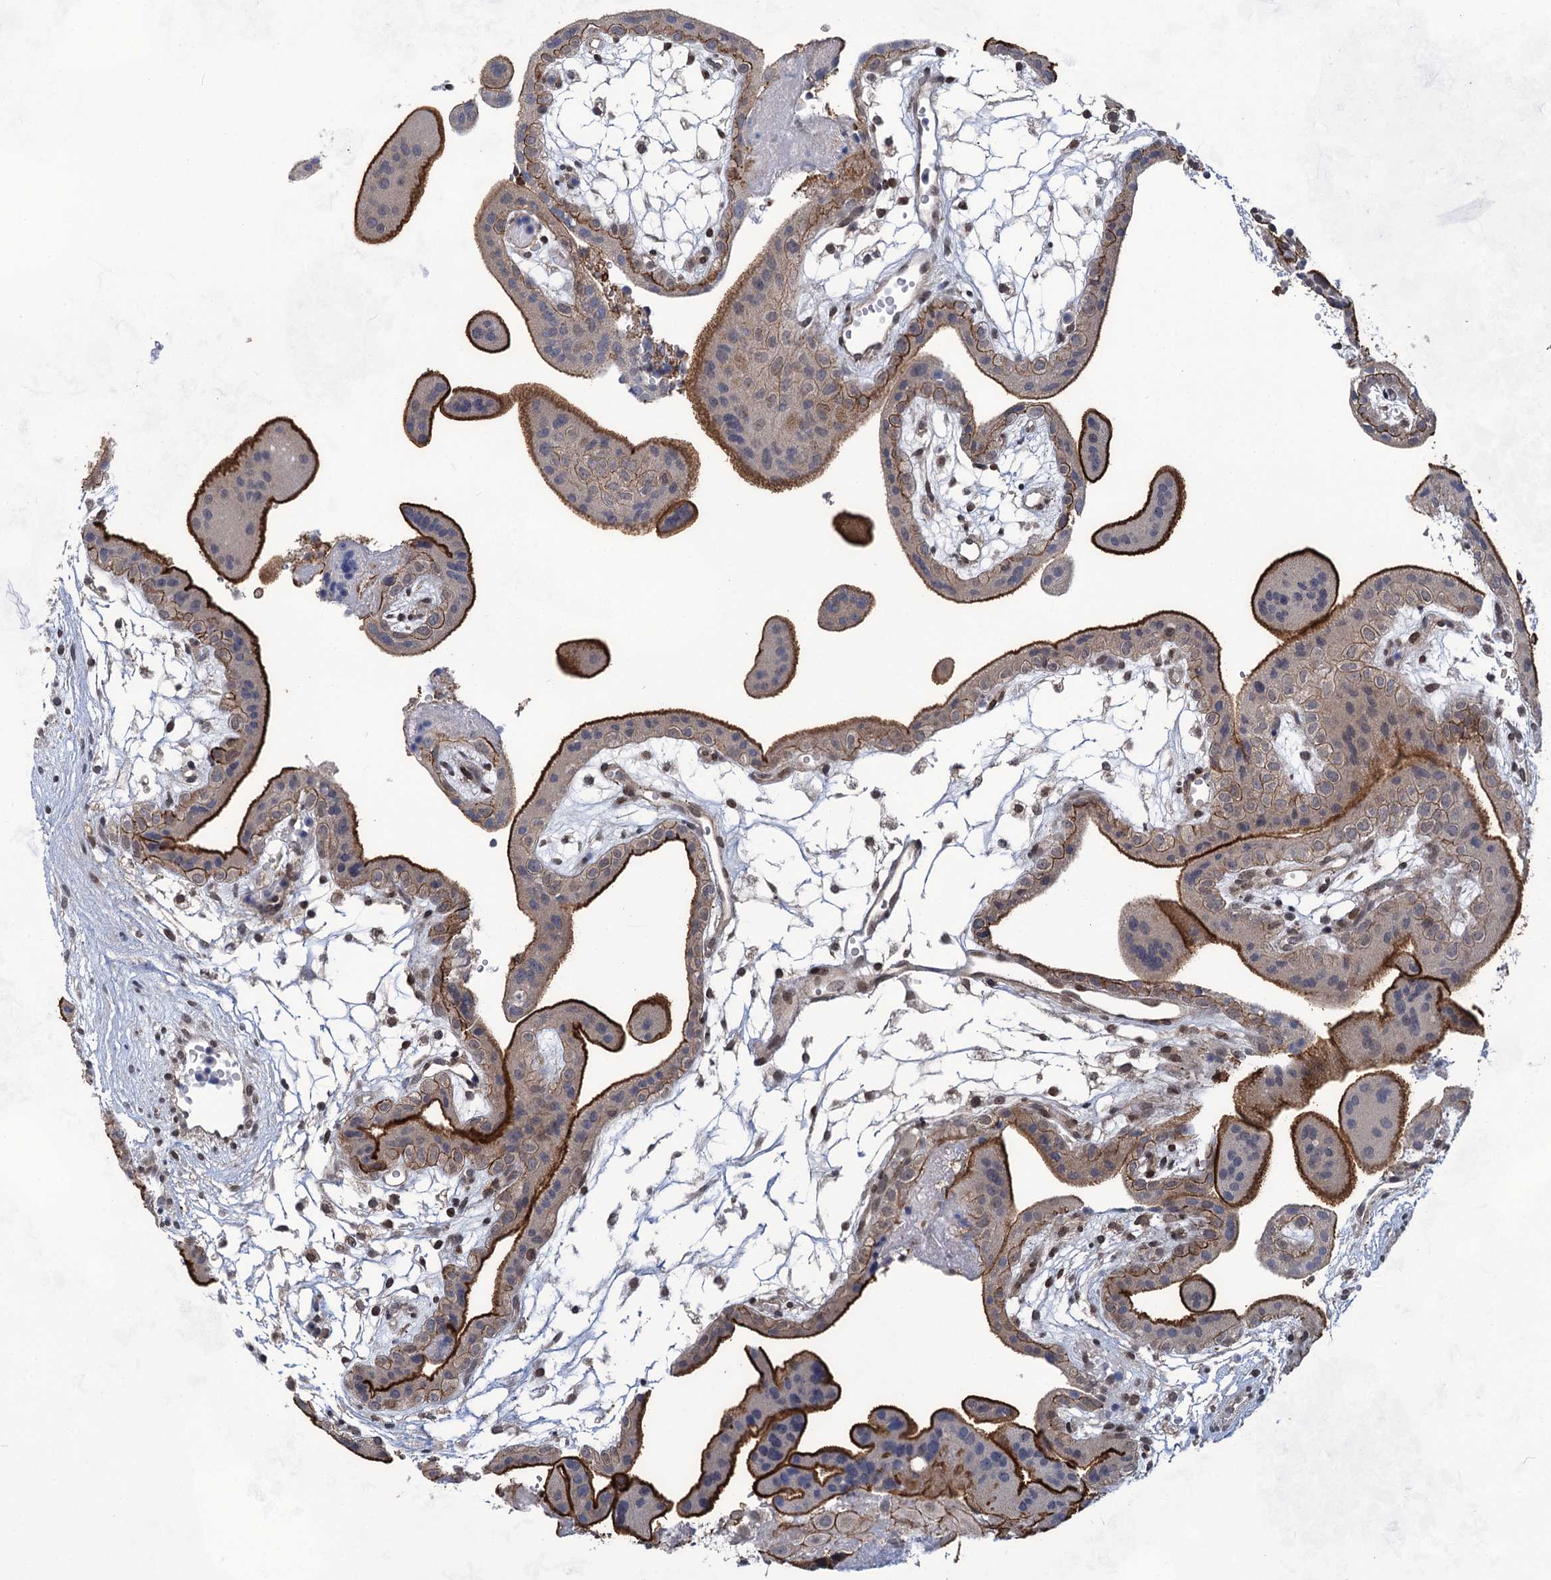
{"staining": {"intensity": "strong", "quantity": "25%-75%", "location": "cytoplasmic/membranous"}, "tissue": "placenta", "cell_type": "Trophoblastic cells", "image_type": "normal", "snomed": [{"axis": "morphology", "description": "Normal tissue, NOS"}, {"axis": "topography", "description": "Placenta"}], "caption": "Protein expression analysis of normal placenta demonstrates strong cytoplasmic/membranous expression in approximately 25%-75% of trophoblastic cells. The staining was performed using DAB, with brown indicating positive protein expression. Nuclei are stained blue with hematoxylin.", "gene": "TTC17", "patient": {"sex": "female", "age": 18}}